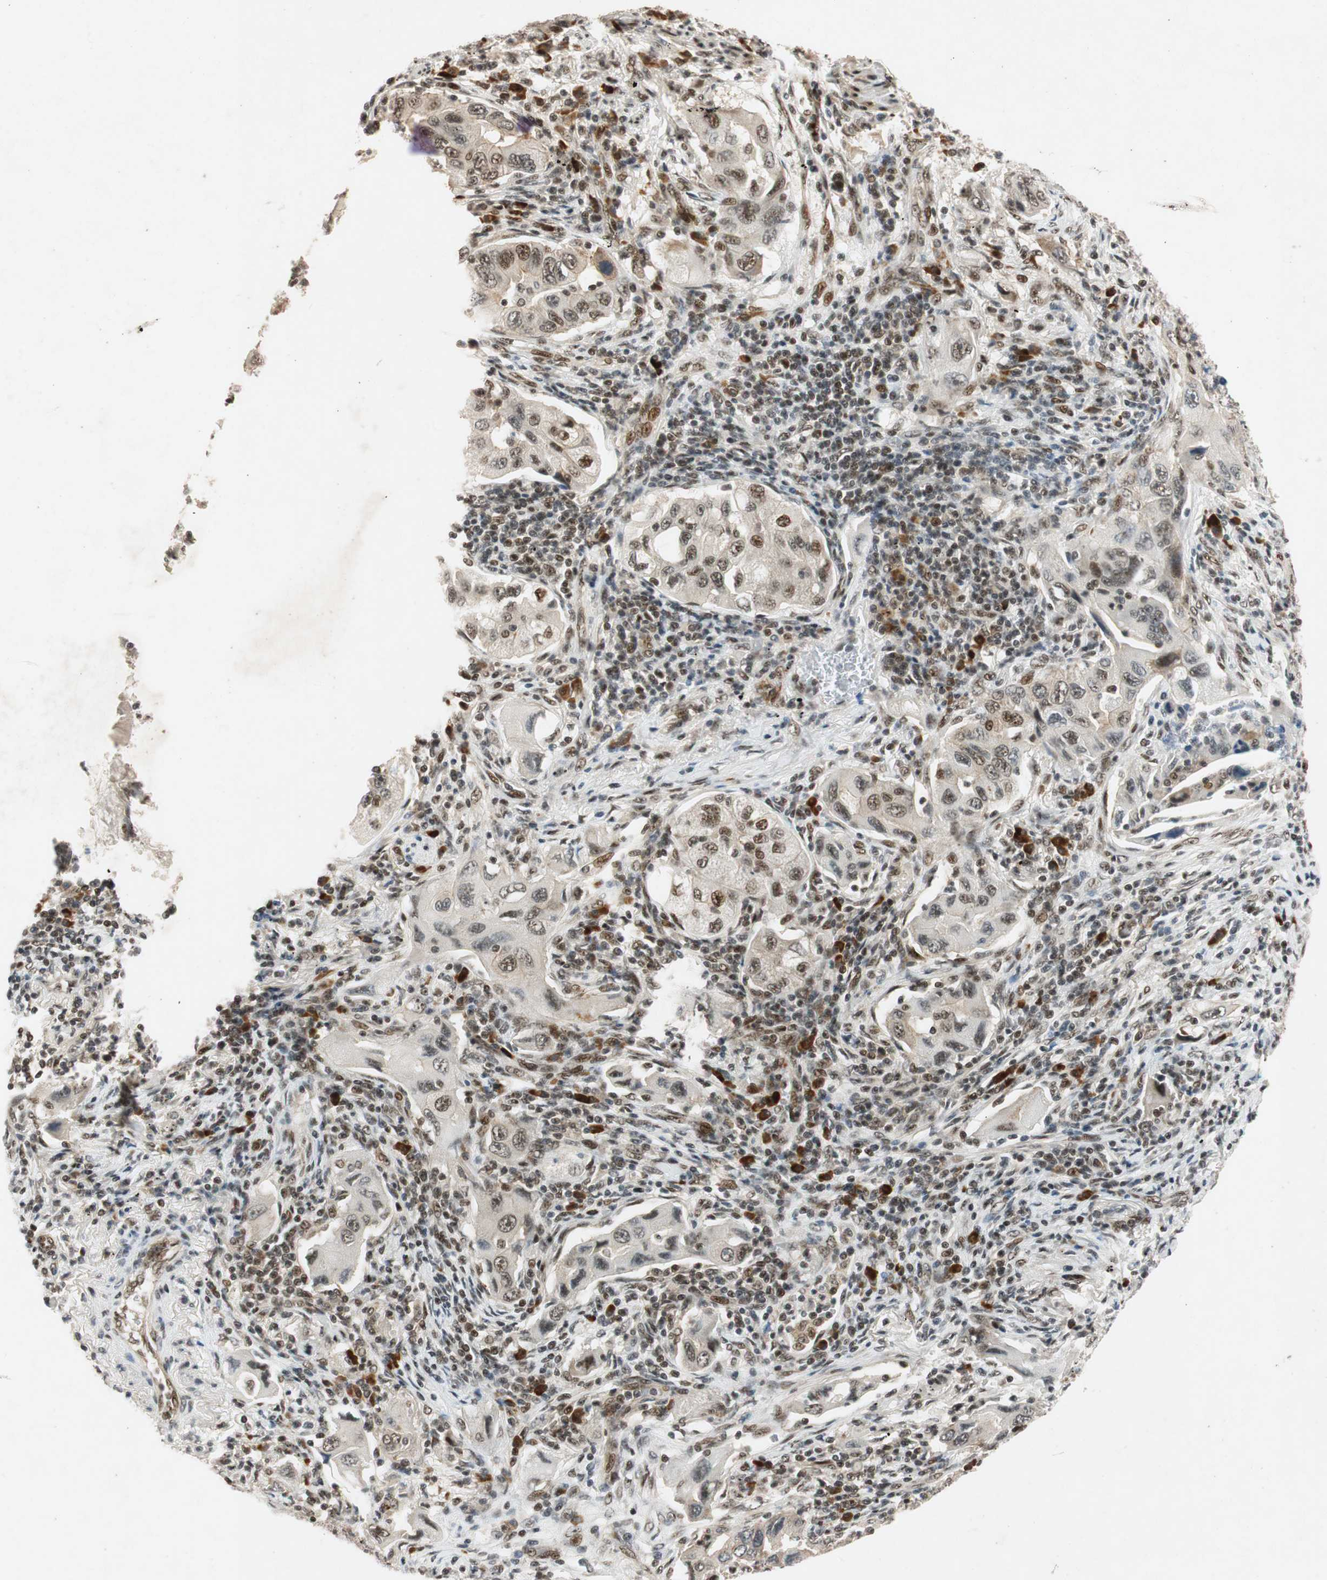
{"staining": {"intensity": "moderate", "quantity": ">75%", "location": "nuclear"}, "tissue": "lung cancer", "cell_type": "Tumor cells", "image_type": "cancer", "snomed": [{"axis": "morphology", "description": "Adenocarcinoma, NOS"}, {"axis": "topography", "description": "Lung"}], "caption": "DAB (3,3'-diaminobenzidine) immunohistochemical staining of human lung cancer (adenocarcinoma) reveals moderate nuclear protein expression in approximately >75% of tumor cells. (Brightfield microscopy of DAB IHC at high magnification).", "gene": "NCBP3", "patient": {"sex": "female", "age": 65}}